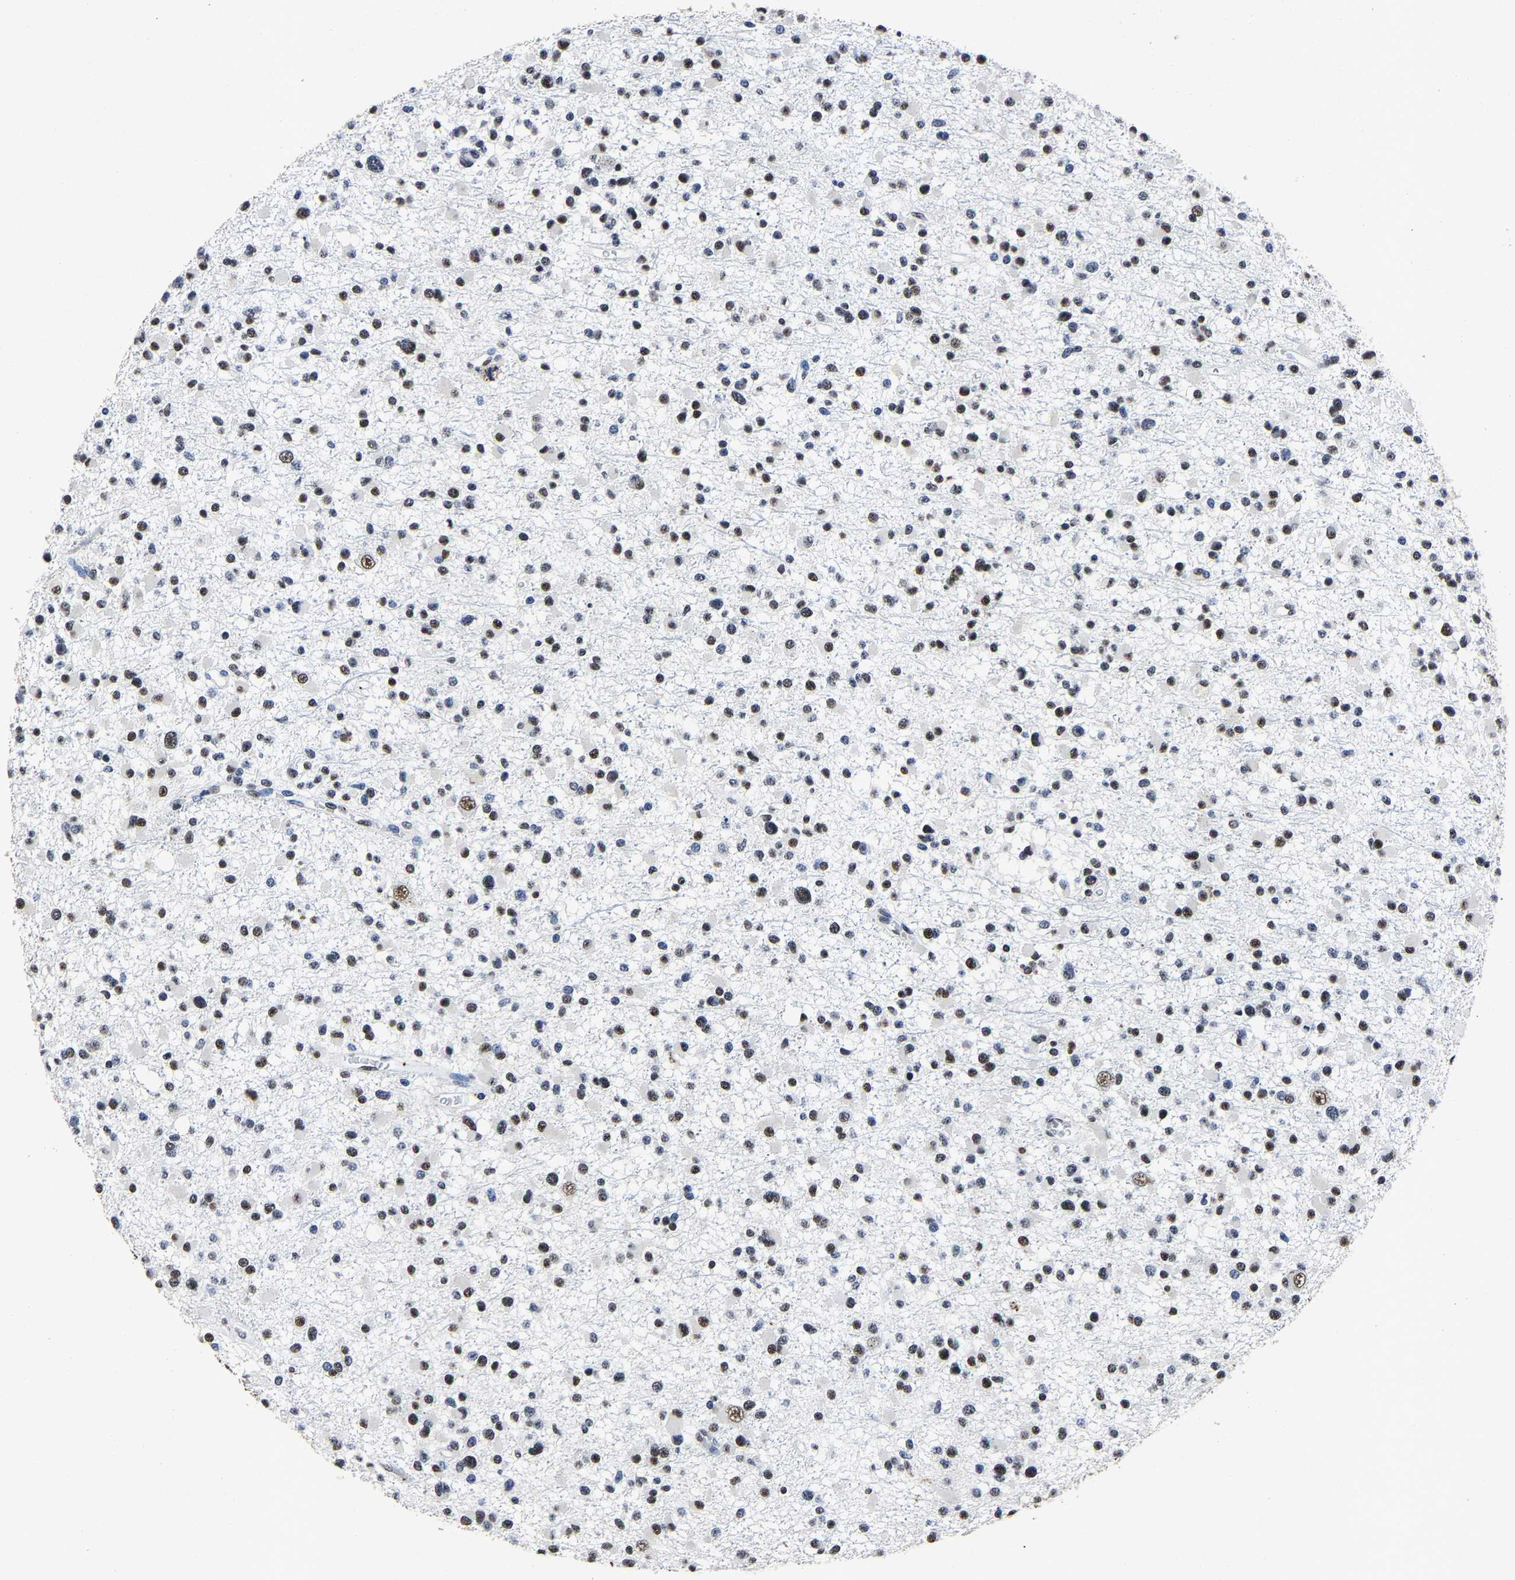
{"staining": {"intensity": "moderate", "quantity": "25%-75%", "location": "nuclear"}, "tissue": "glioma", "cell_type": "Tumor cells", "image_type": "cancer", "snomed": [{"axis": "morphology", "description": "Glioma, malignant, Low grade"}, {"axis": "topography", "description": "Brain"}], "caption": "A photomicrograph of human low-grade glioma (malignant) stained for a protein reveals moderate nuclear brown staining in tumor cells. The staining was performed using DAB (3,3'-diaminobenzidine) to visualize the protein expression in brown, while the nuclei were stained in blue with hematoxylin (Magnification: 20x).", "gene": "RBM45", "patient": {"sex": "female", "age": 22}}